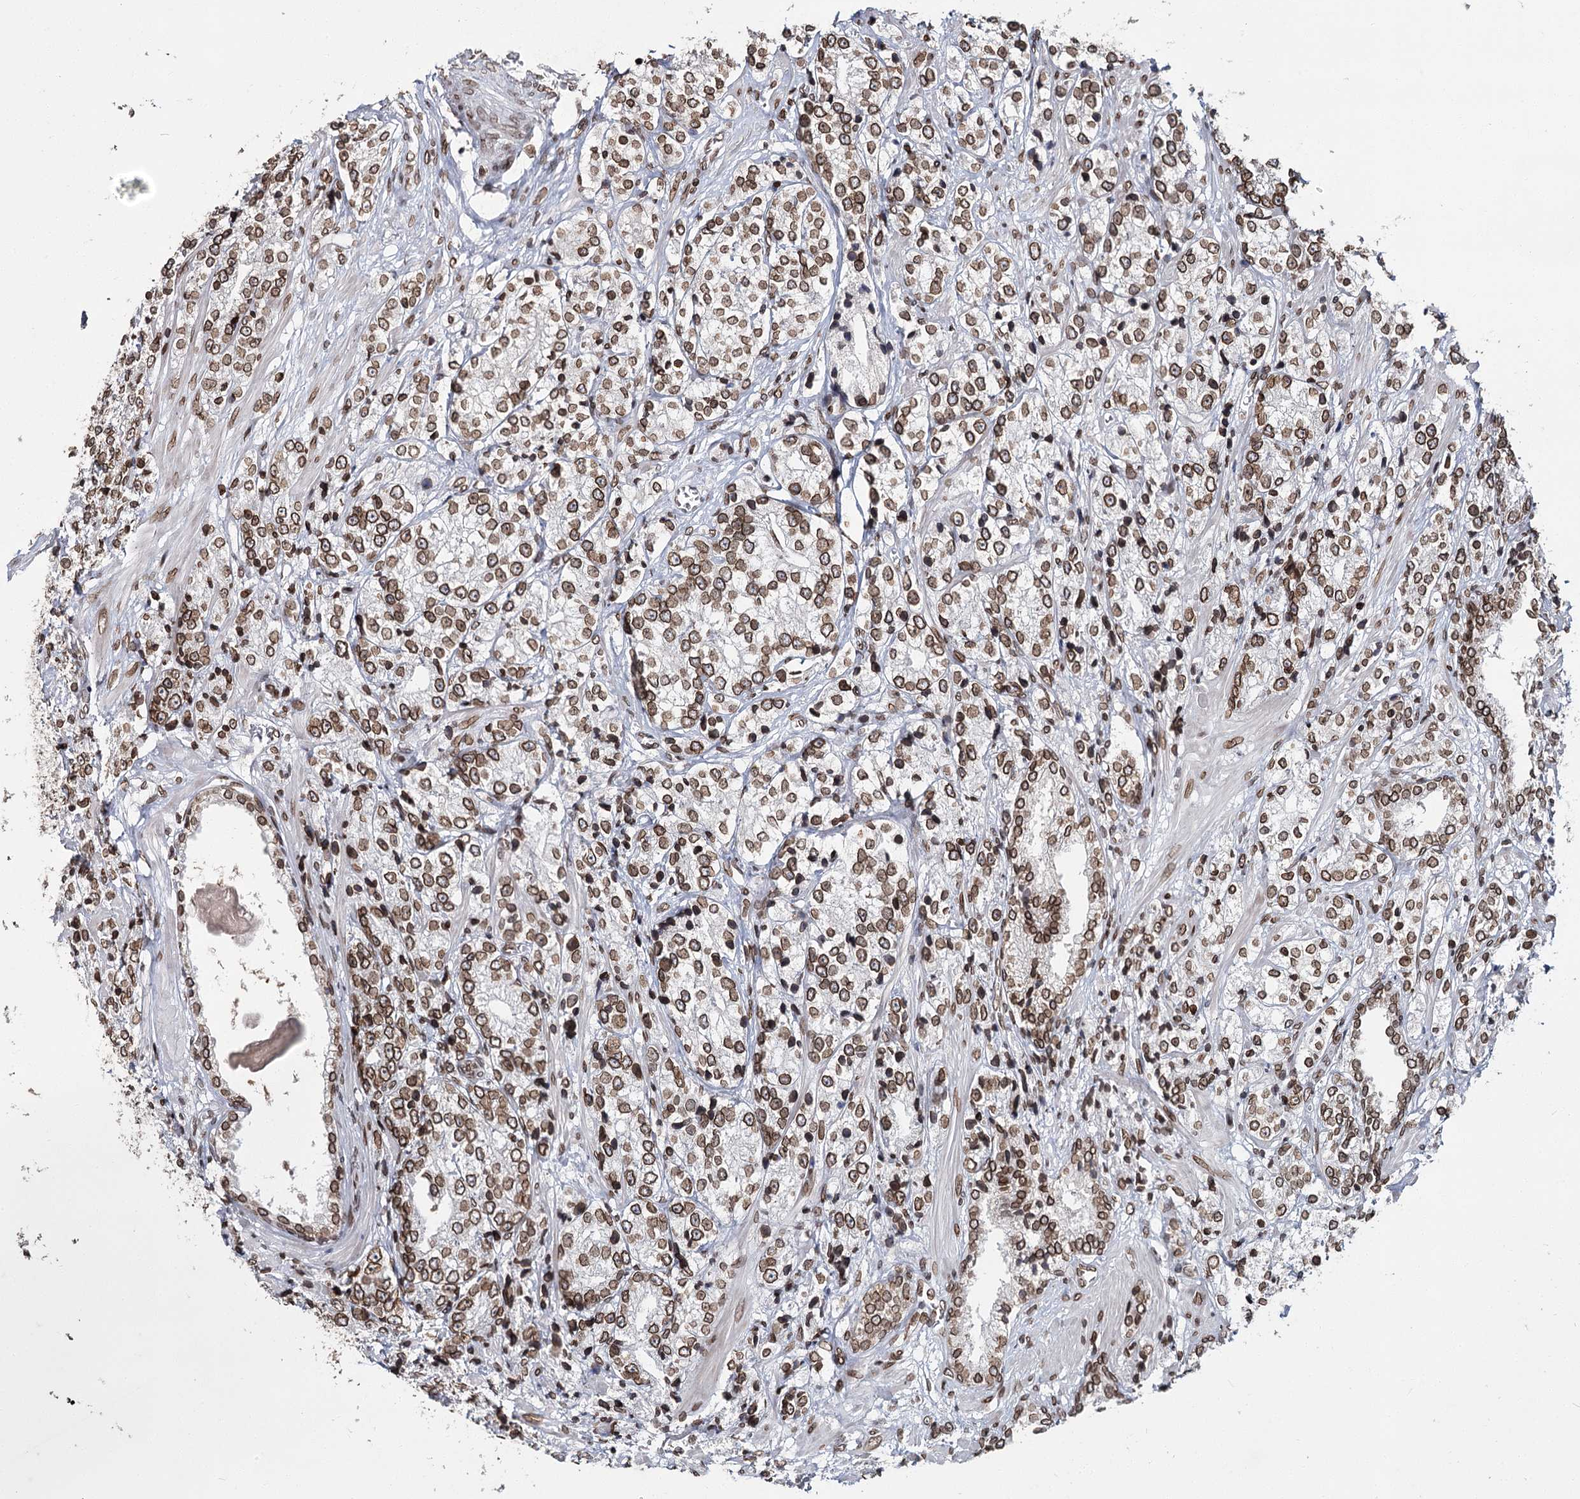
{"staining": {"intensity": "strong", "quantity": ">75%", "location": "cytoplasmic/membranous,nuclear"}, "tissue": "prostate cancer", "cell_type": "Tumor cells", "image_type": "cancer", "snomed": [{"axis": "morphology", "description": "Adenocarcinoma, High grade"}, {"axis": "topography", "description": "Prostate"}], "caption": "A high amount of strong cytoplasmic/membranous and nuclear expression is appreciated in about >75% of tumor cells in prostate cancer tissue. (Stains: DAB in brown, nuclei in blue, Microscopy: brightfield microscopy at high magnification).", "gene": "KIAA0930", "patient": {"sex": "male", "age": 69}}